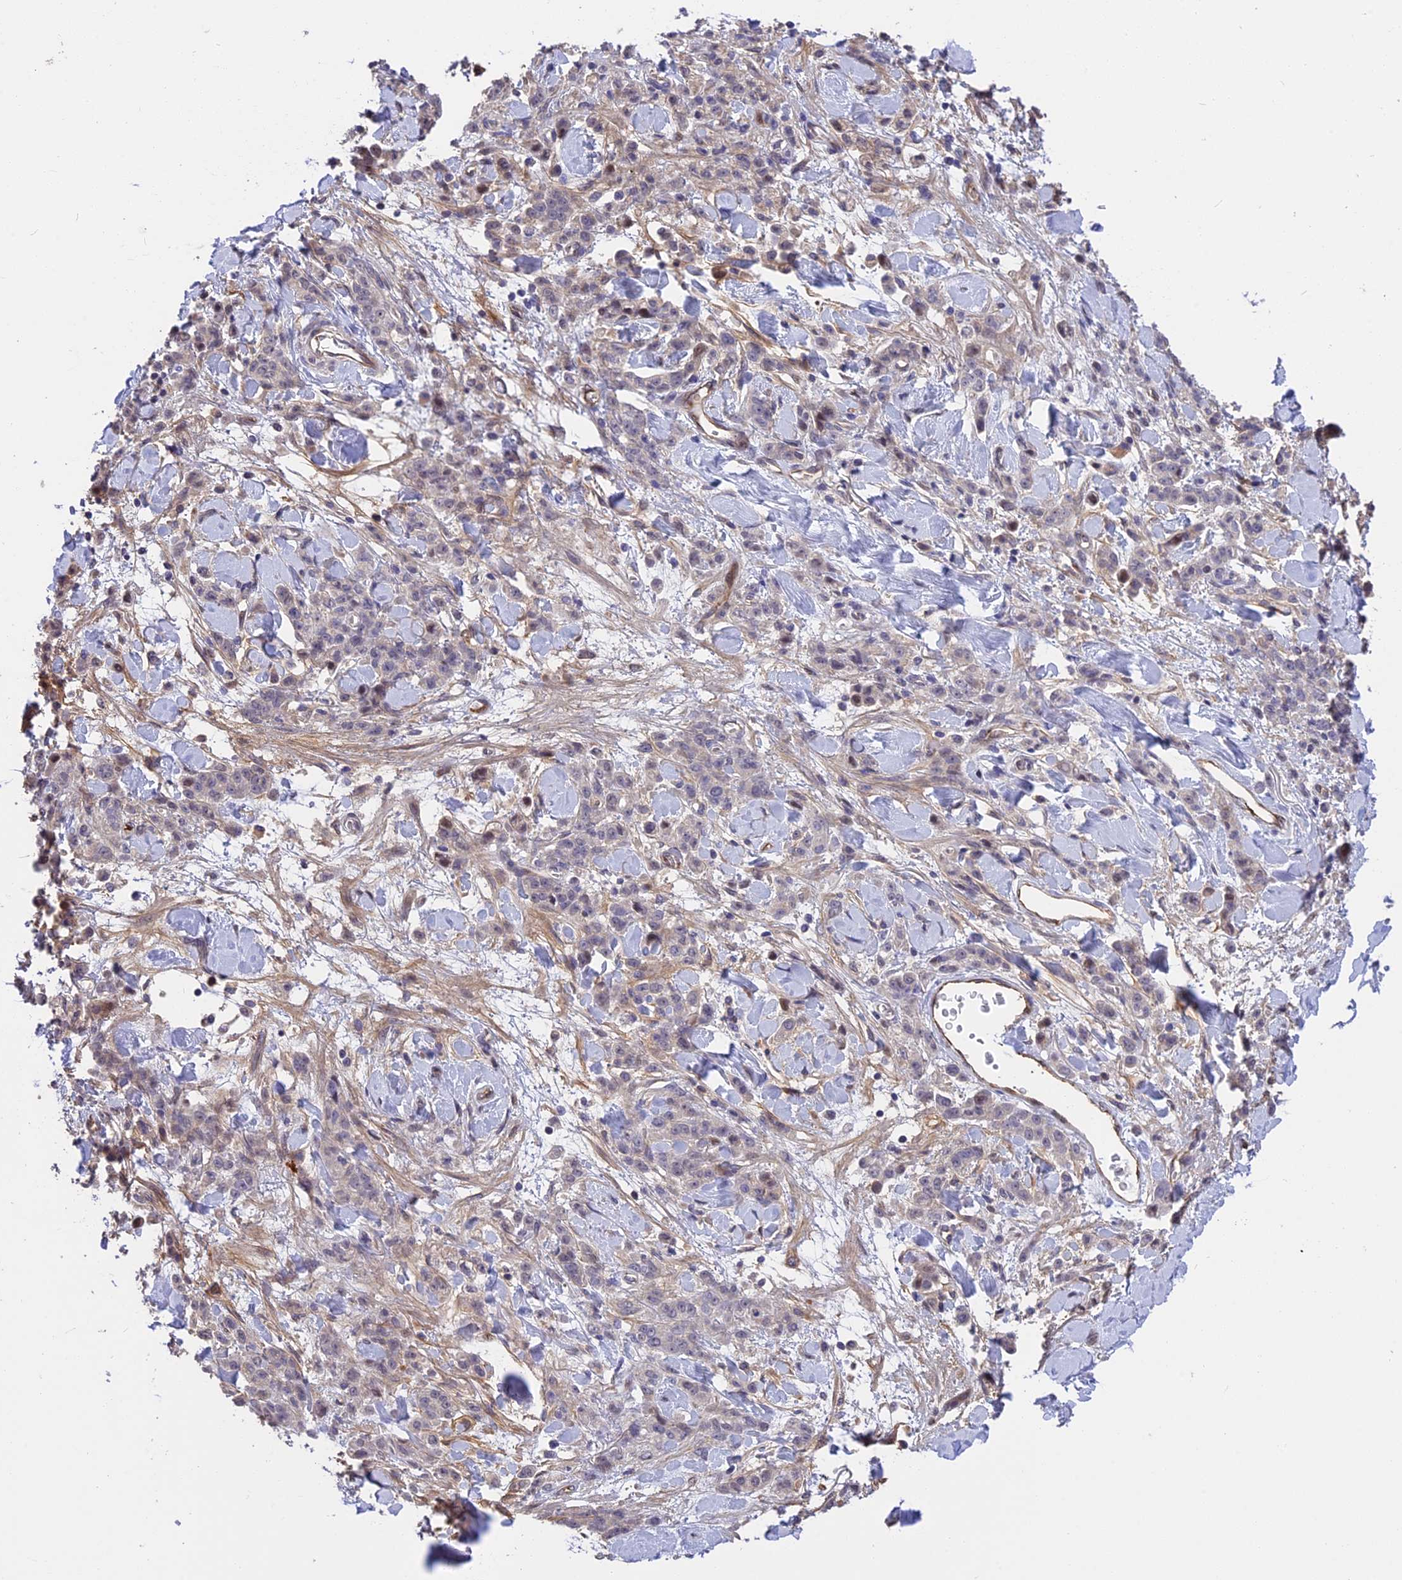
{"staining": {"intensity": "negative", "quantity": "none", "location": "none"}, "tissue": "stomach cancer", "cell_type": "Tumor cells", "image_type": "cancer", "snomed": [{"axis": "morphology", "description": "Normal tissue, NOS"}, {"axis": "morphology", "description": "Adenocarcinoma, NOS"}, {"axis": "topography", "description": "Stomach"}], "caption": "High power microscopy photomicrograph of an immunohistochemistry (IHC) histopathology image of adenocarcinoma (stomach), revealing no significant staining in tumor cells.", "gene": "MFSD2A", "patient": {"sex": "male", "age": 82}}